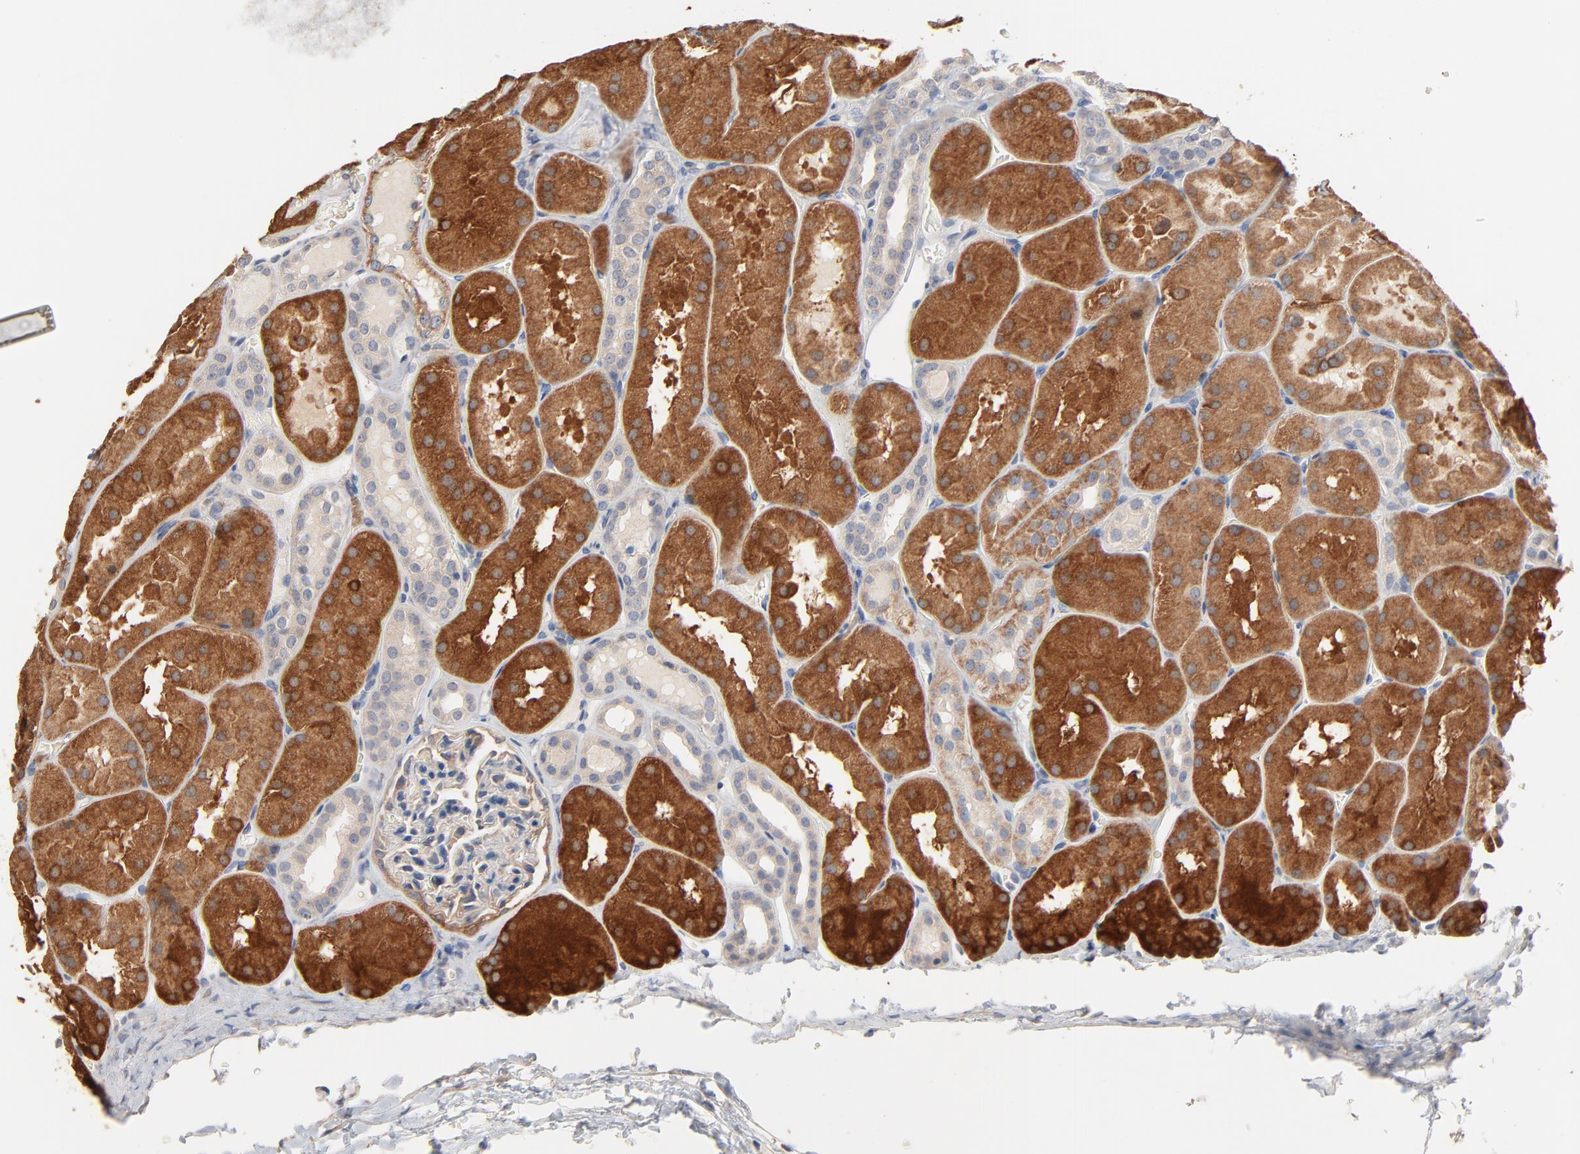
{"staining": {"intensity": "negative", "quantity": "none", "location": "none"}, "tissue": "kidney", "cell_type": "Cells in glomeruli", "image_type": "normal", "snomed": [{"axis": "morphology", "description": "Normal tissue, NOS"}, {"axis": "topography", "description": "Kidney"}], "caption": "High power microscopy histopathology image of an immunohistochemistry (IHC) photomicrograph of unremarkable kidney, revealing no significant staining in cells in glomeruli.", "gene": "ZDHHC8", "patient": {"sex": "male", "age": 28}}